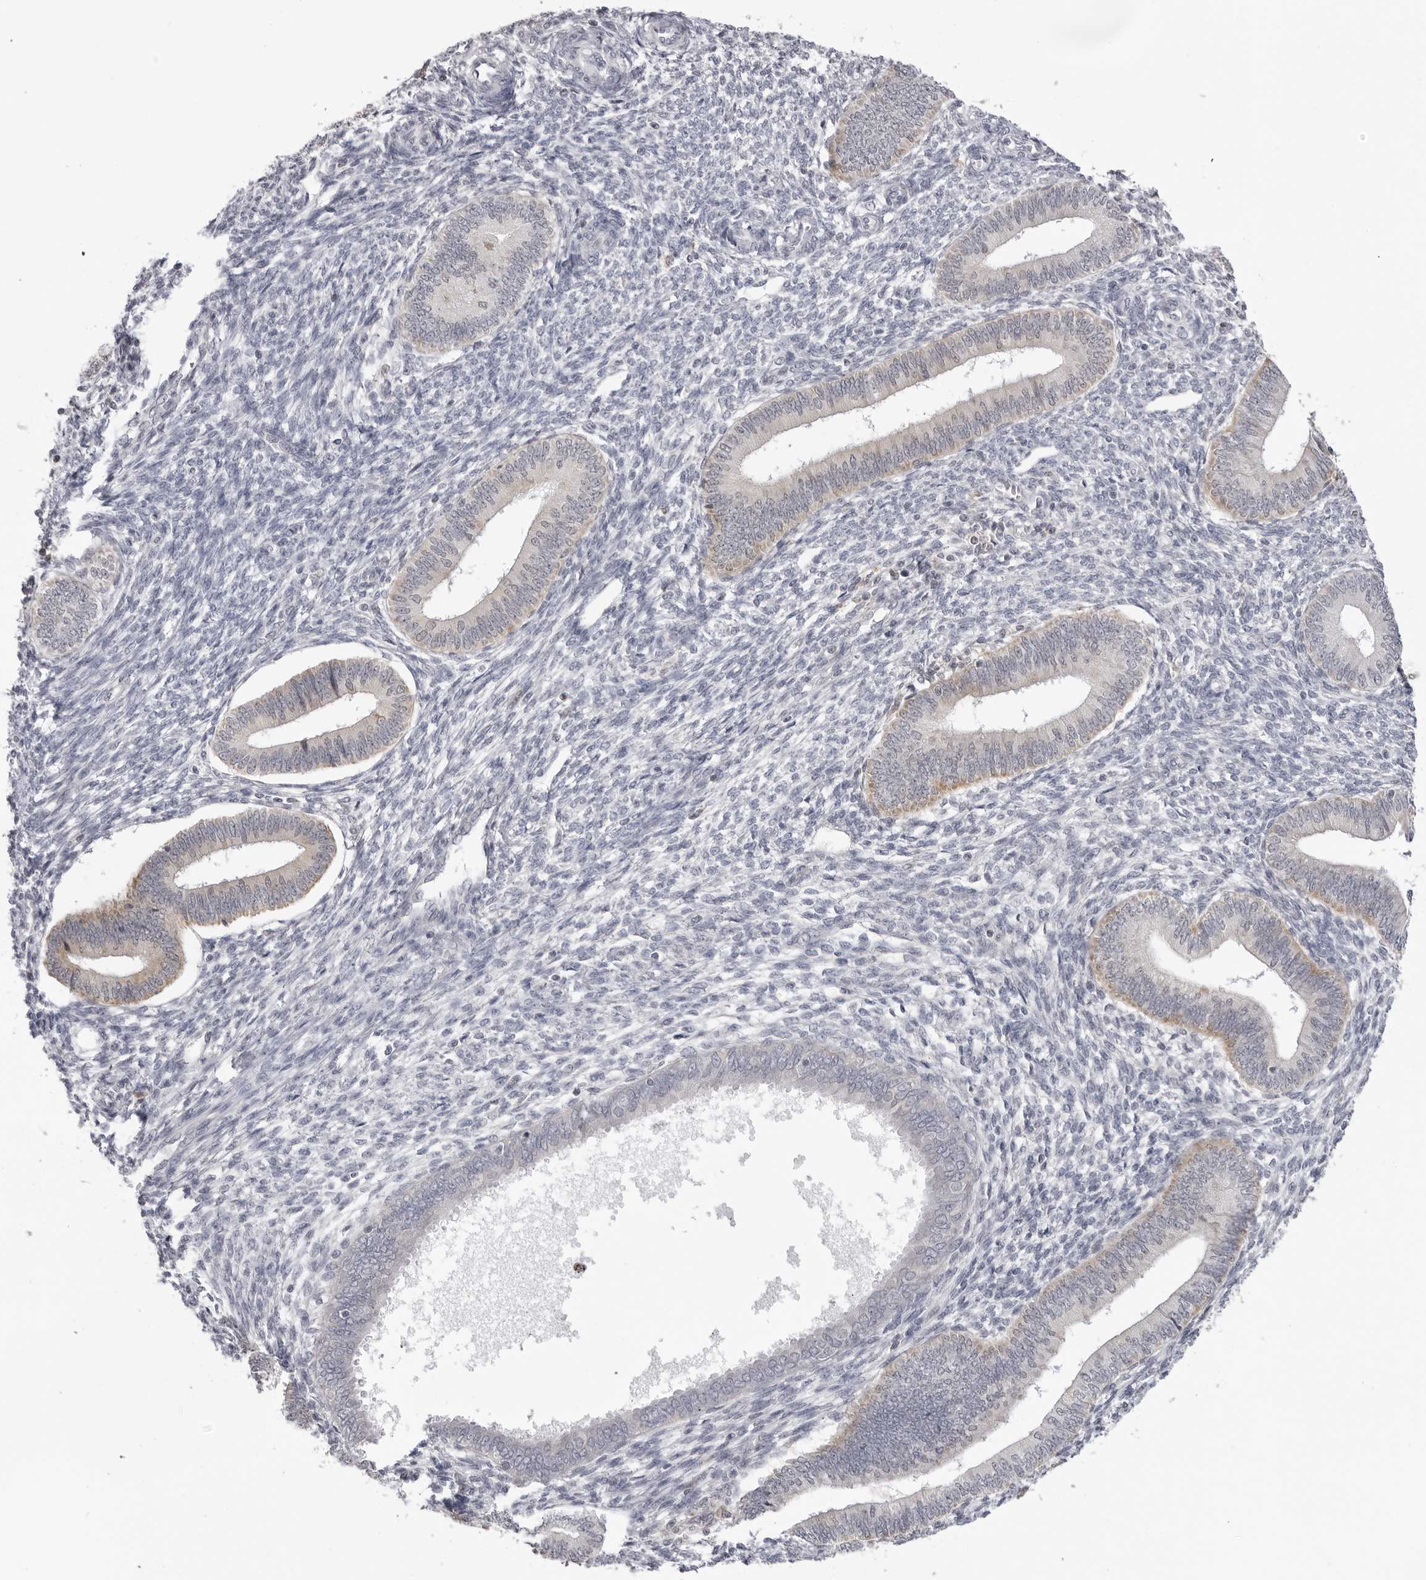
{"staining": {"intensity": "negative", "quantity": "none", "location": "none"}, "tissue": "endometrium", "cell_type": "Cells in endometrial stroma", "image_type": "normal", "snomed": [{"axis": "morphology", "description": "Normal tissue, NOS"}, {"axis": "topography", "description": "Endometrium"}], "caption": "This micrograph is of benign endometrium stained with immunohistochemistry to label a protein in brown with the nuclei are counter-stained blue. There is no expression in cells in endometrial stroma. (DAB (3,3'-diaminobenzidine) IHC, high magnification).", "gene": "ACP6", "patient": {"sex": "female", "age": 46}}